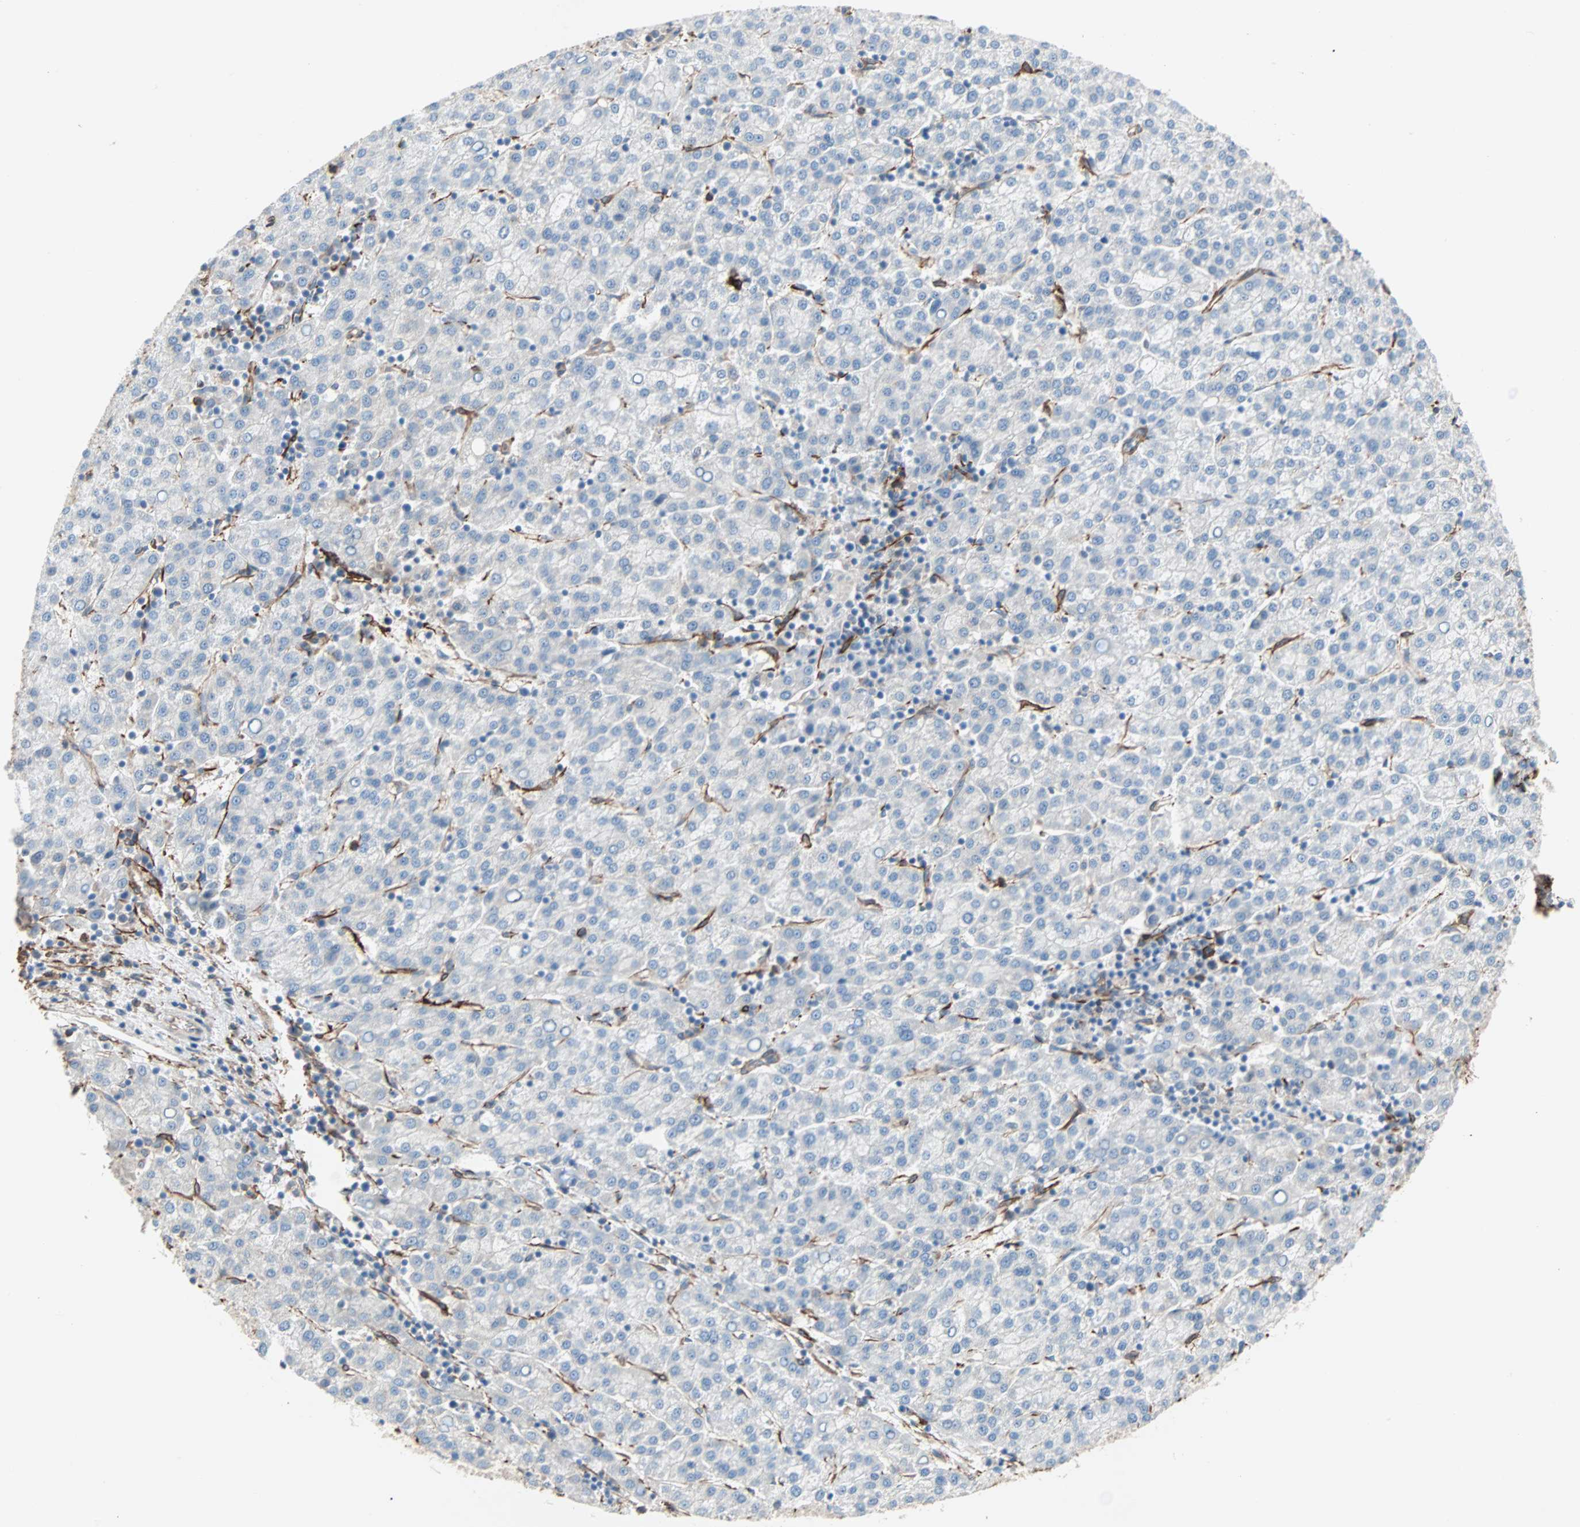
{"staining": {"intensity": "negative", "quantity": "none", "location": "none"}, "tissue": "liver cancer", "cell_type": "Tumor cells", "image_type": "cancer", "snomed": [{"axis": "morphology", "description": "Carcinoma, Hepatocellular, NOS"}, {"axis": "topography", "description": "Liver"}], "caption": "Tumor cells are negative for brown protein staining in liver cancer. (DAB IHC, high magnification).", "gene": "EPB41L2", "patient": {"sex": "female", "age": 58}}